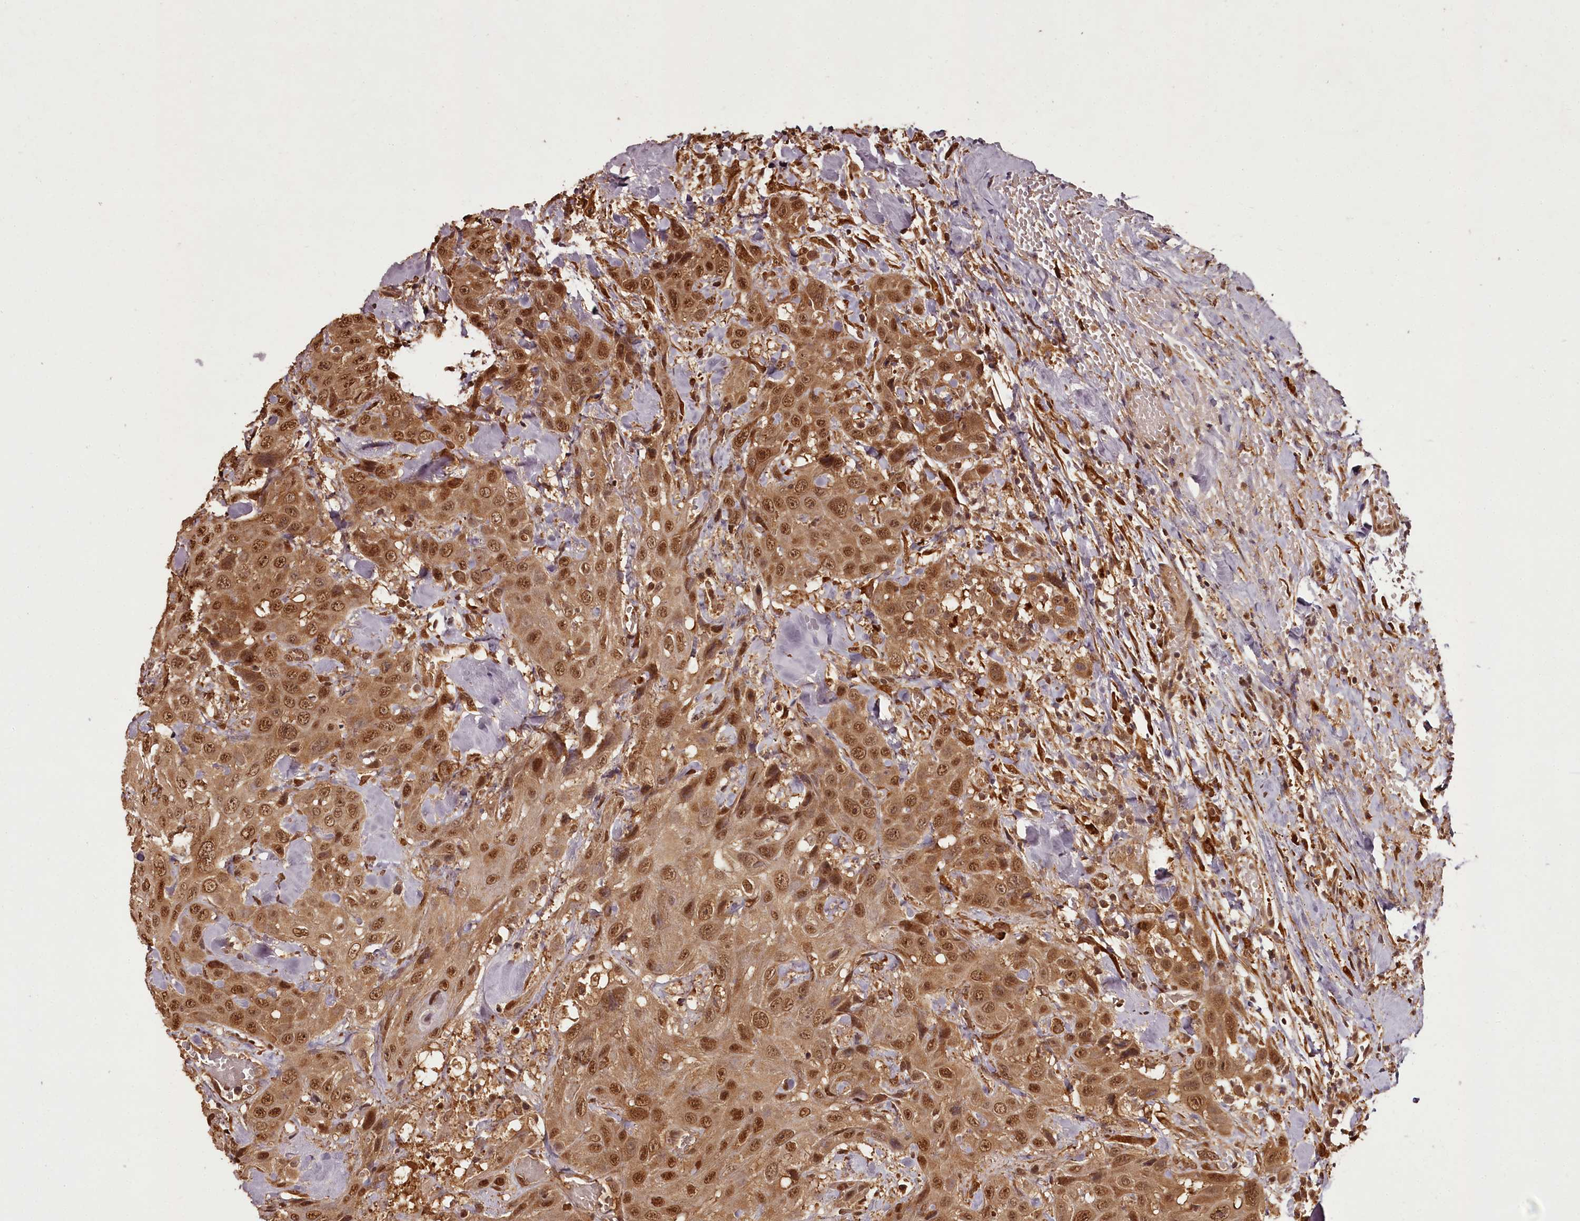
{"staining": {"intensity": "moderate", "quantity": ">75%", "location": "nuclear"}, "tissue": "head and neck cancer", "cell_type": "Tumor cells", "image_type": "cancer", "snomed": [{"axis": "morphology", "description": "Squamous cell carcinoma, NOS"}, {"axis": "topography", "description": "Head-Neck"}], "caption": "A medium amount of moderate nuclear positivity is seen in about >75% of tumor cells in head and neck cancer tissue.", "gene": "NPRL2", "patient": {"sex": "male", "age": 81}}